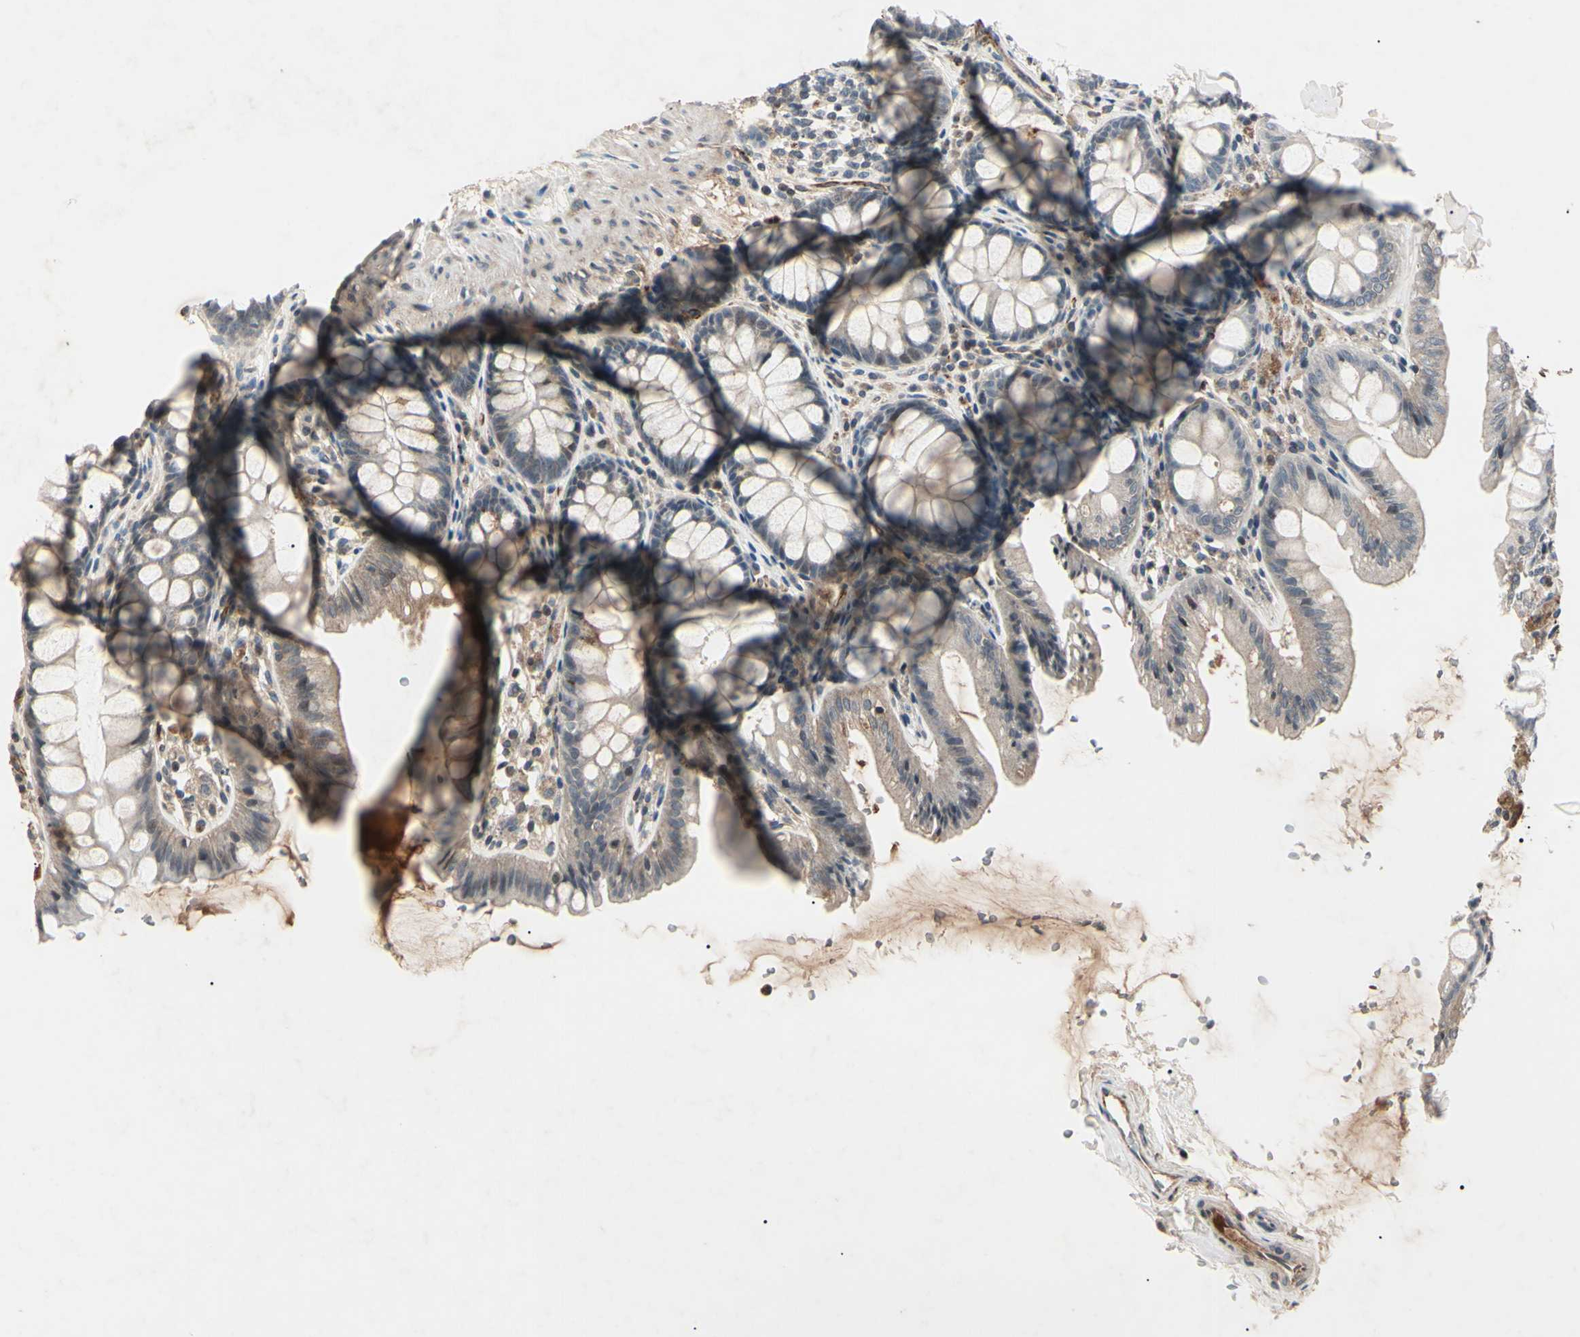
{"staining": {"intensity": "moderate", "quantity": ">75%", "location": "cytoplasmic/membranous"}, "tissue": "colon", "cell_type": "Endothelial cells", "image_type": "normal", "snomed": [{"axis": "morphology", "description": "Normal tissue, NOS"}, {"axis": "topography", "description": "Colon"}], "caption": "Immunohistochemical staining of normal colon reveals moderate cytoplasmic/membranous protein positivity in about >75% of endothelial cells.", "gene": "AEBP1", "patient": {"sex": "female", "age": 55}}